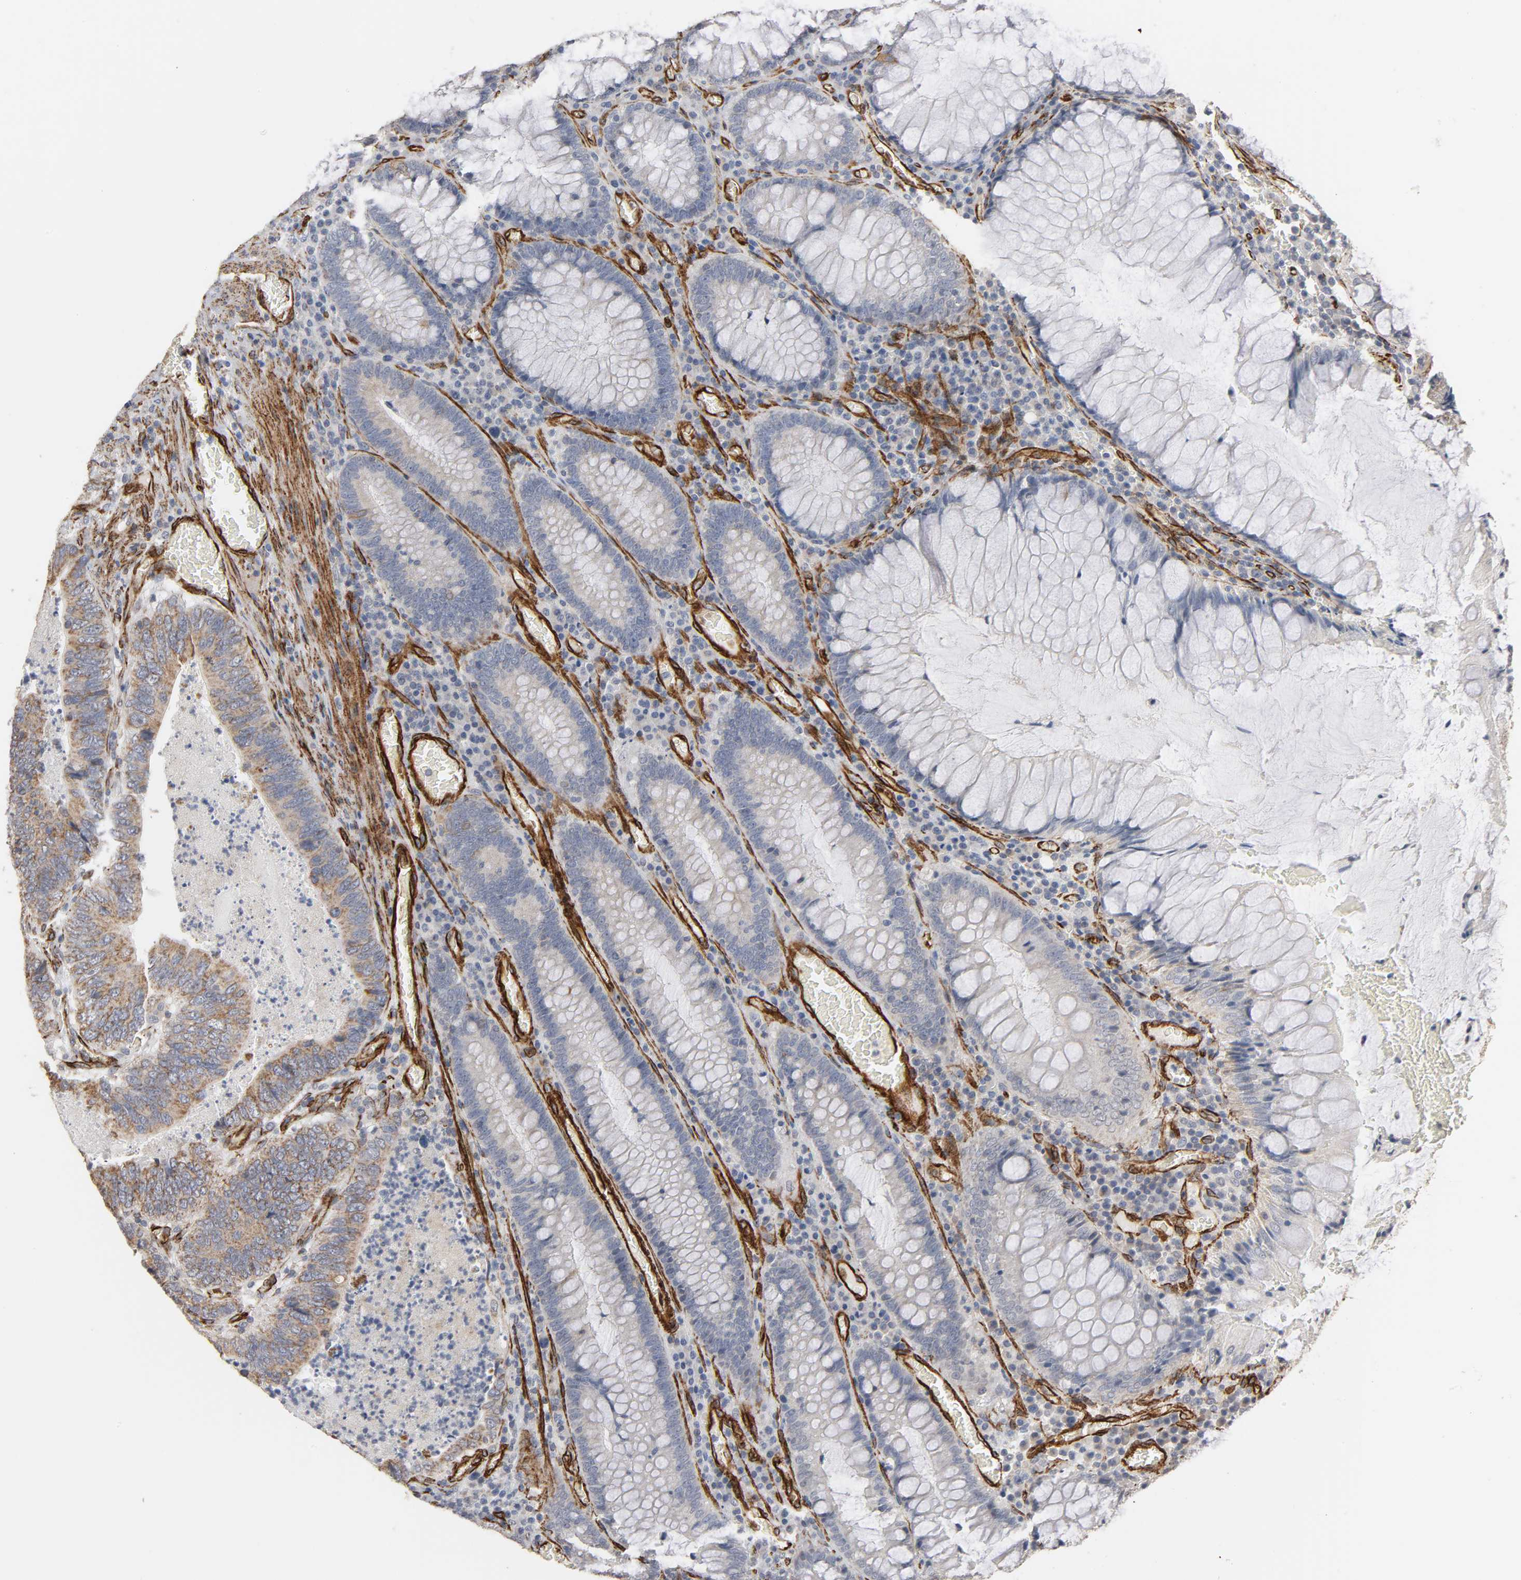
{"staining": {"intensity": "weak", "quantity": ">75%", "location": "cytoplasmic/membranous"}, "tissue": "colorectal cancer", "cell_type": "Tumor cells", "image_type": "cancer", "snomed": [{"axis": "morphology", "description": "Adenocarcinoma, NOS"}, {"axis": "topography", "description": "Colon"}], "caption": "Human colorectal cancer (adenocarcinoma) stained for a protein (brown) shows weak cytoplasmic/membranous positive expression in about >75% of tumor cells.", "gene": "GNG2", "patient": {"sex": "male", "age": 72}}